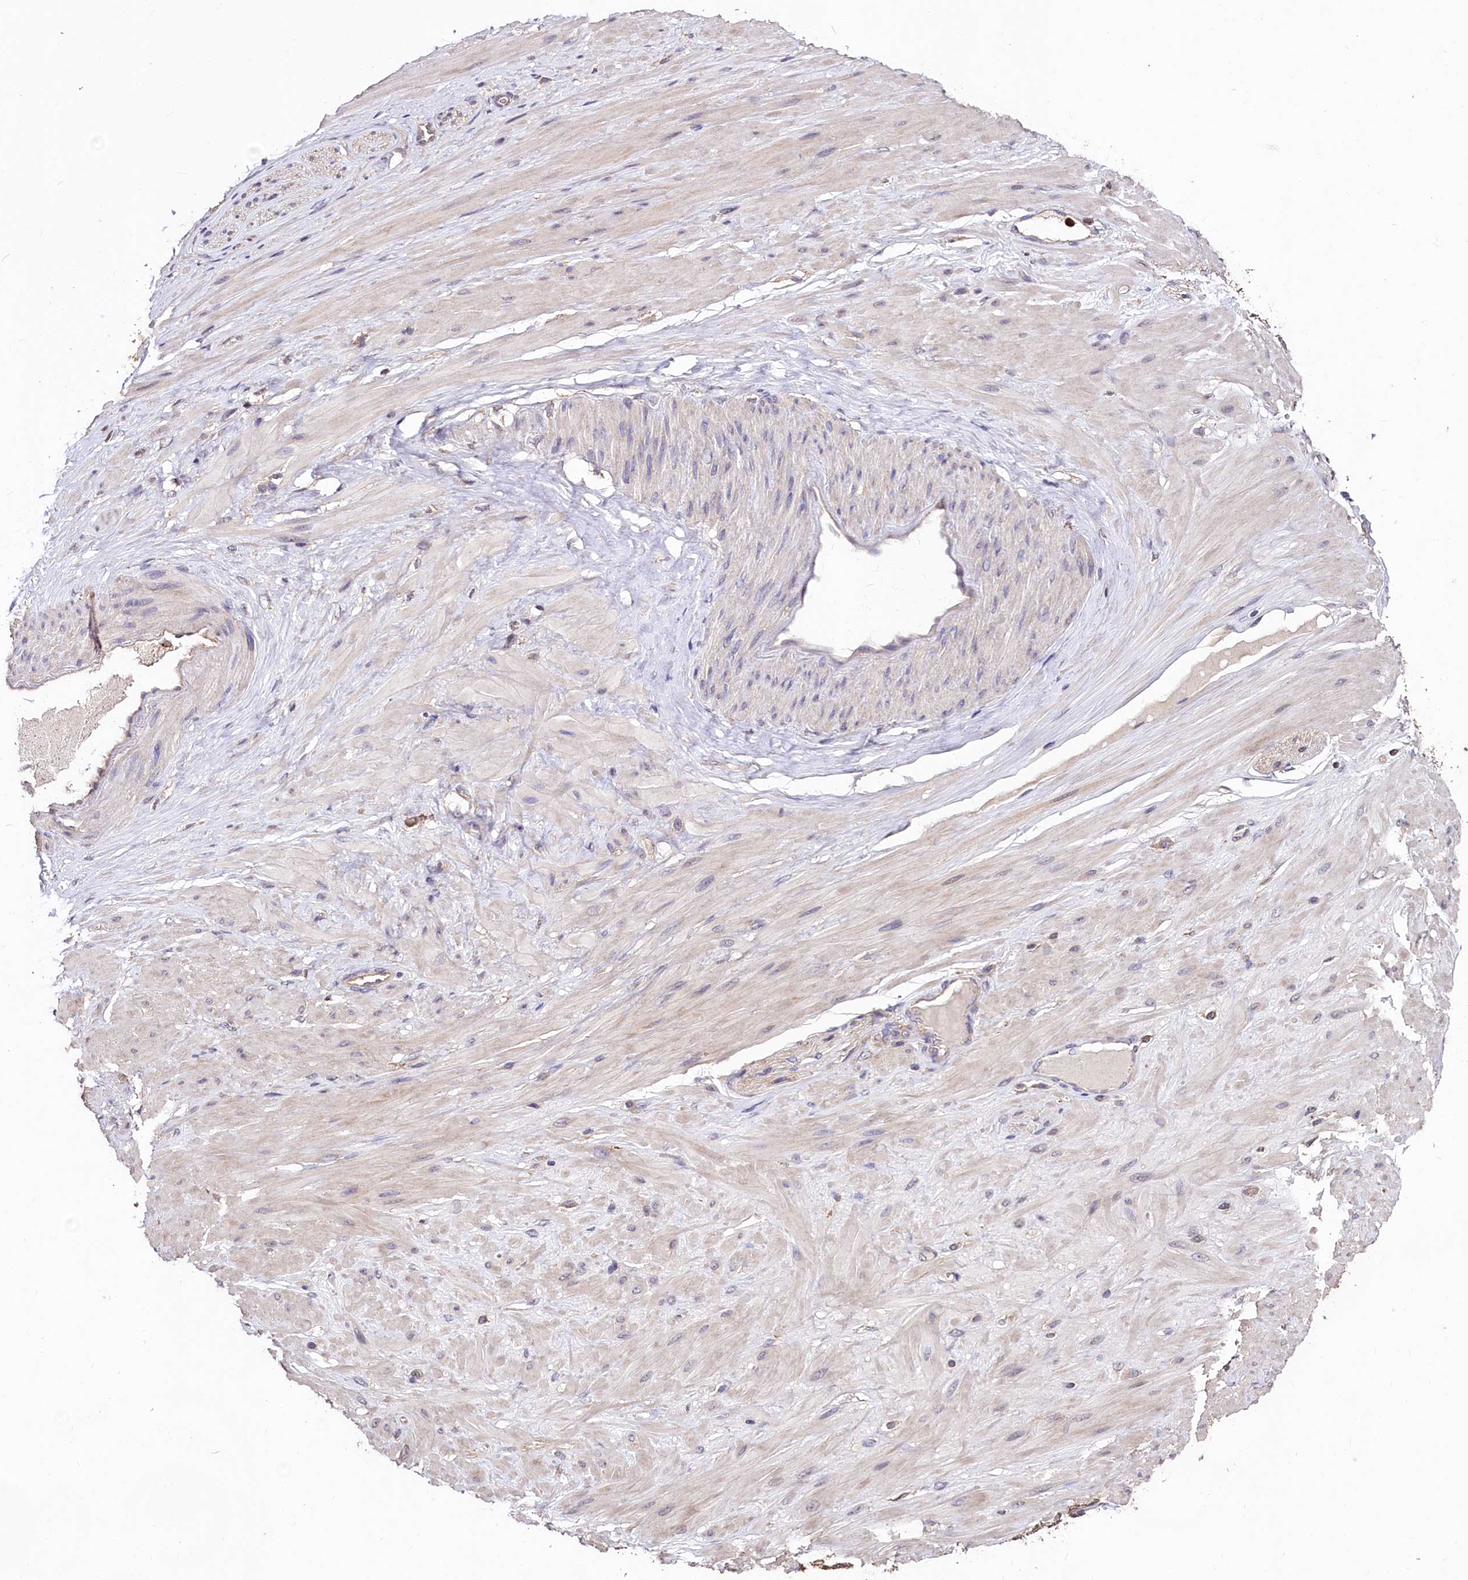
{"staining": {"intensity": "moderate", "quantity": ">75%", "location": "cytoplasmic/membranous"}, "tissue": "adipose tissue", "cell_type": "Adipocytes", "image_type": "normal", "snomed": [{"axis": "morphology", "description": "Normal tissue, NOS"}, {"axis": "morphology", "description": "Adenocarcinoma, Low grade"}, {"axis": "topography", "description": "Prostate"}, {"axis": "topography", "description": "Peripheral nerve tissue"}], "caption": "Immunohistochemical staining of normal adipose tissue displays moderate cytoplasmic/membranous protein expression in approximately >75% of adipocytes.", "gene": "KLRB1", "patient": {"sex": "male", "age": 63}}